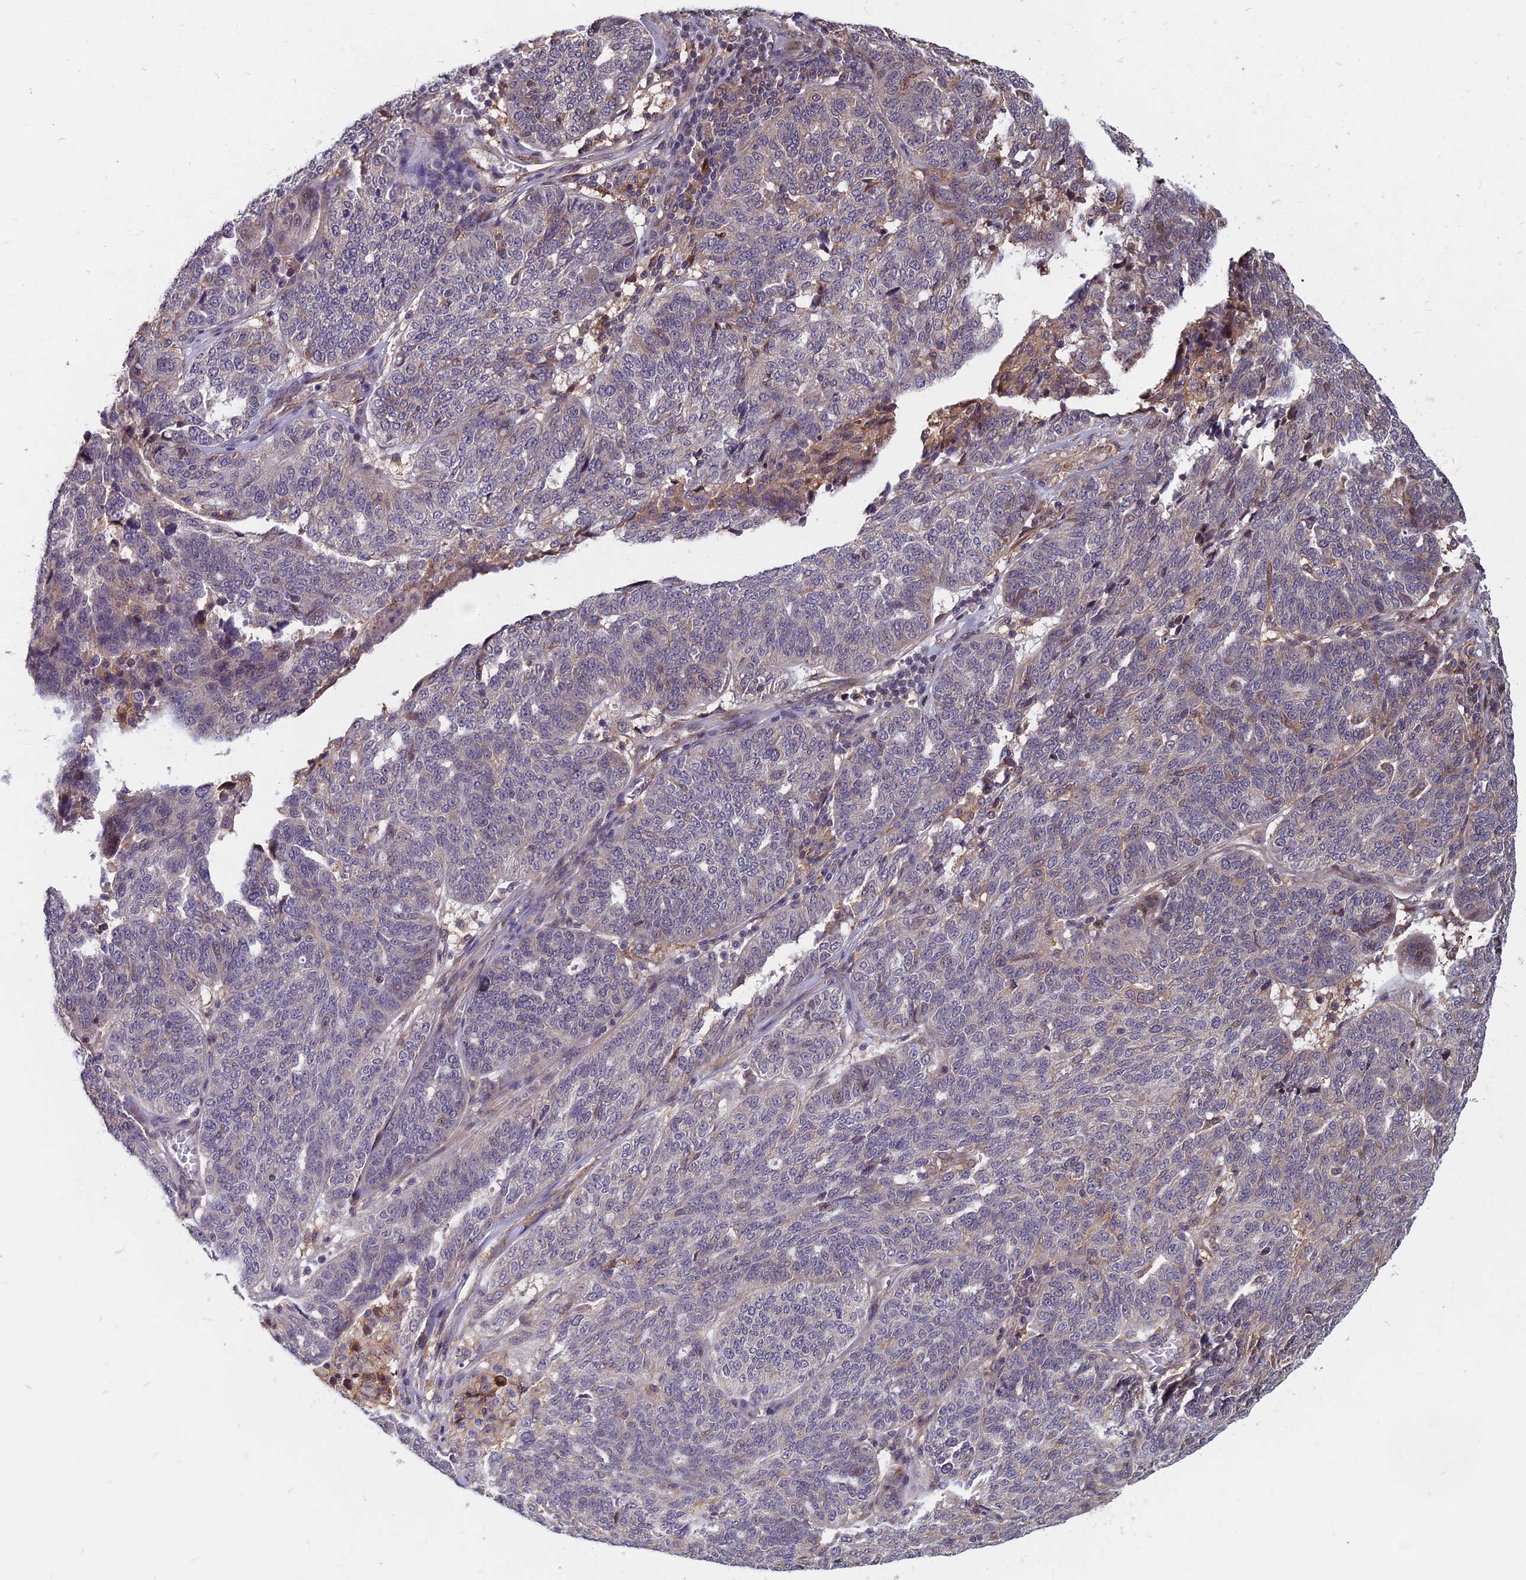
{"staining": {"intensity": "negative", "quantity": "none", "location": "none"}, "tissue": "ovarian cancer", "cell_type": "Tumor cells", "image_type": "cancer", "snomed": [{"axis": "morphology", "description": "Cystadenocarcinoma, serous, NOS"}, {"axis": "topography", "description": "Ovary"}], "caption": "A high-resolution image shows immunohistochemistry staining of ovarian cancer, which demonstrates no significant positivity in tumor cells.", "gene": "SPG11", "patient": {"sex": "female", "age": 59}}